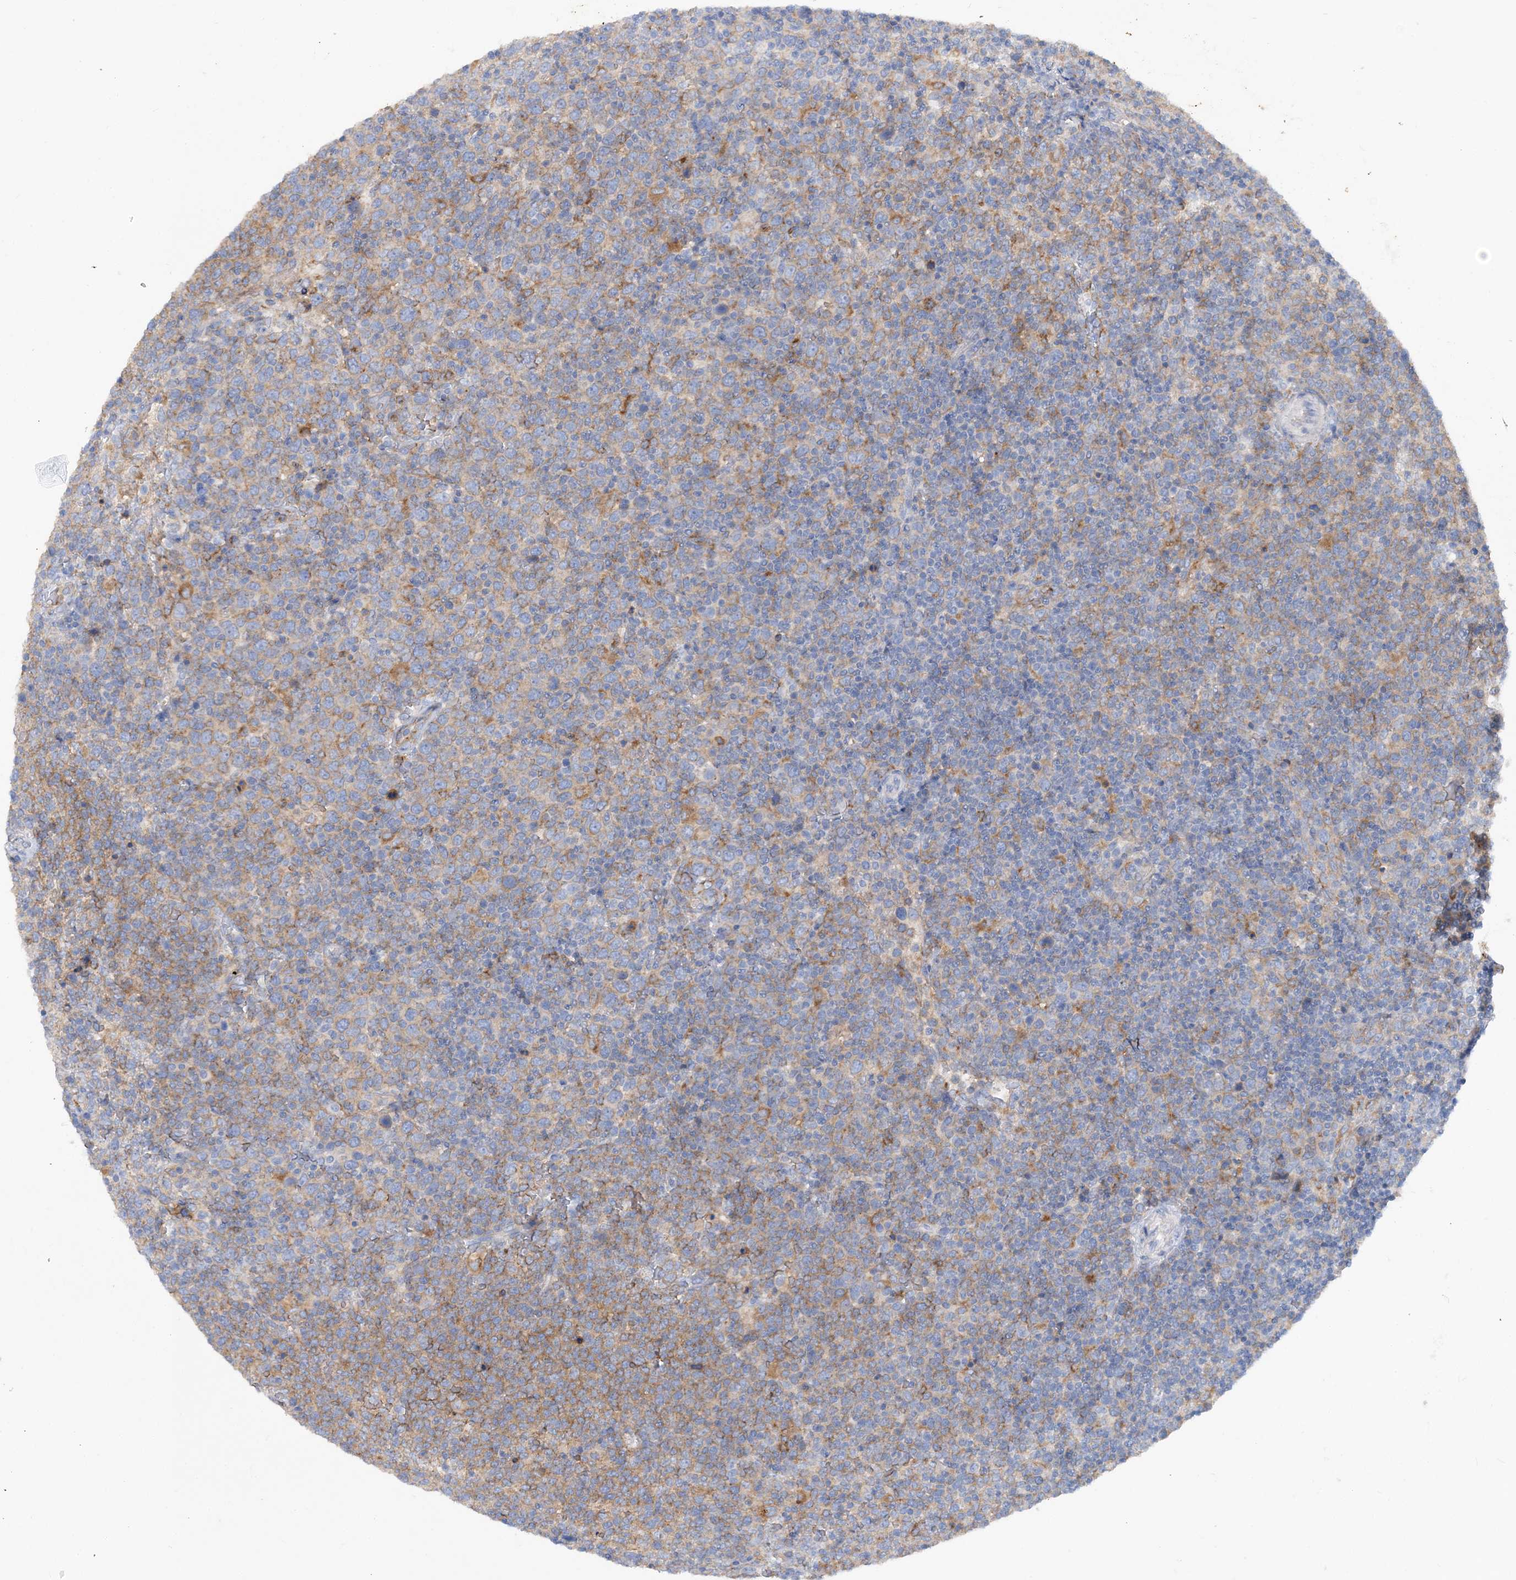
{"staining": {"intensity": "moderate", "quantity": "25%-75%", "location": "cytoplasmic/membranous"}, "tissue": "lymphoma", "cell_type": "Tumor cells", "image_type": "cancer", "snomed": [{"axis": "morphology", "description": "Malignant lymphoma, non-Hodgkin's type, High grade"}, {"axis": "topography", "description": "Lymph node"}], "caption": "Protein staining shows moderate cytoplasmic/membranous positivity in approximately 25%-75% of tumor cells in malignant lymphoma, non-Hodgkin's type (high-grade). (IHC, brightfield microscopy, high magnification).", "gene": "GRINA", "patient": {"sex": "male", "age": 61}}